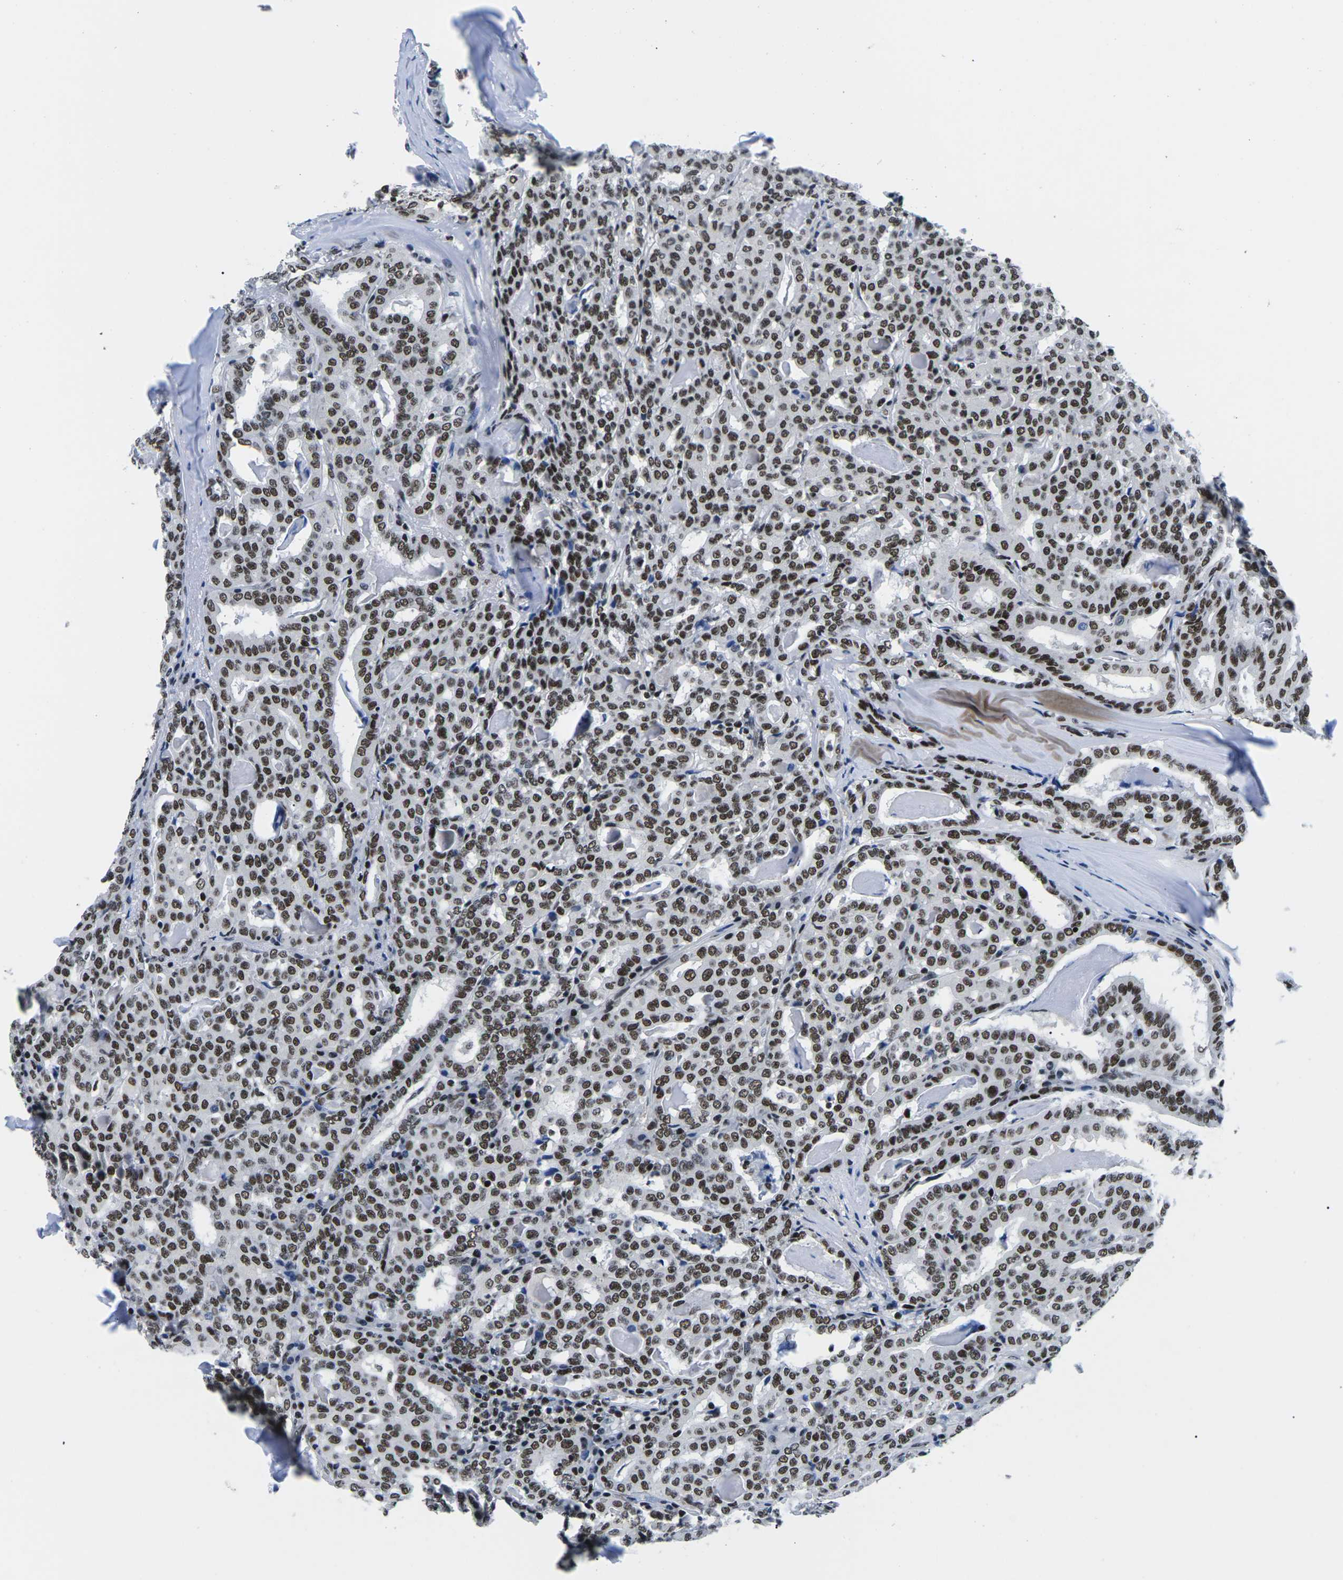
{"staining": {"intensity": "strong", "quantity": ">75%", "location": "nuclear"}, "tissue": "thyroid cancer", "cell_type": "Tumor cells", "image_type": "cancer", "snomed": [{"axis": "morphology", "description": "Papillary adenocarcinoma, NOS"}, {"axis": "topography", "description": "Thyroid gland"}], "caption": "Protein analysis of thyroid cancer (papillary adenocarcinoma) tissue shows strong nuclear staining in about >75% of tumor cells.", "gene": "ATF1", "patient": {"sex": "female", "age": 42}}